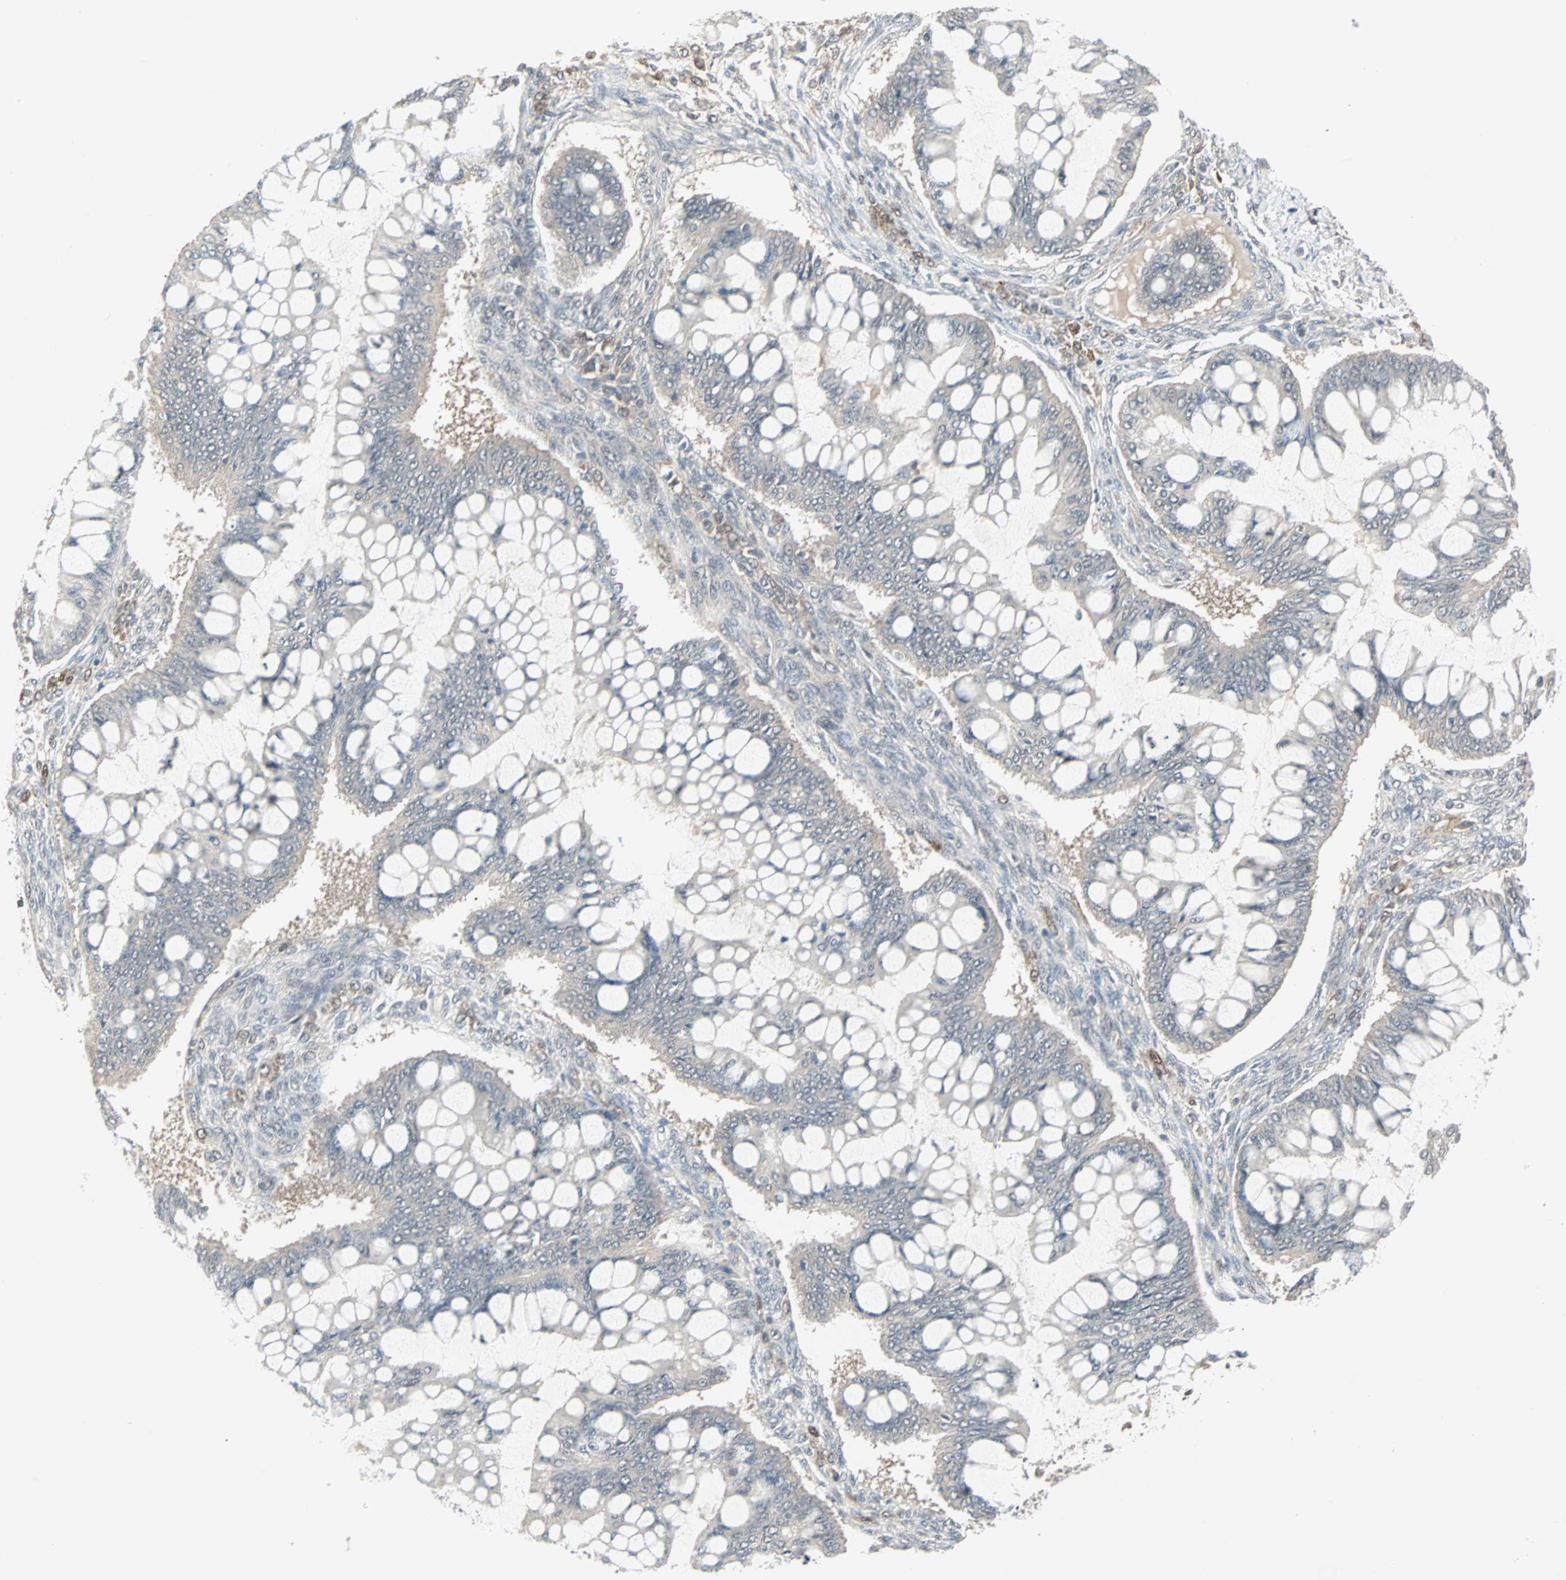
{"staining": {"intensity": "negative", "quantity": "none", "location": "none"}, "tissue": "ovarian cancer", "cell_type": "Tumor cells", "image_type": "cancer", "snomed": [{"axis": "morphology", "description": "Cystadenocarcinoma, mucinous, NOS"}, {"axis": "topography", "description": "Ovary"}], "caption": "A high-resolution micrograph shows IHC staining of ovarian mucinous cystadenocarcinoma, which exhibits no significant positivity in tumor cells.", "gene": "PTPA", "patient": {"sex": "female", "age": 73}}